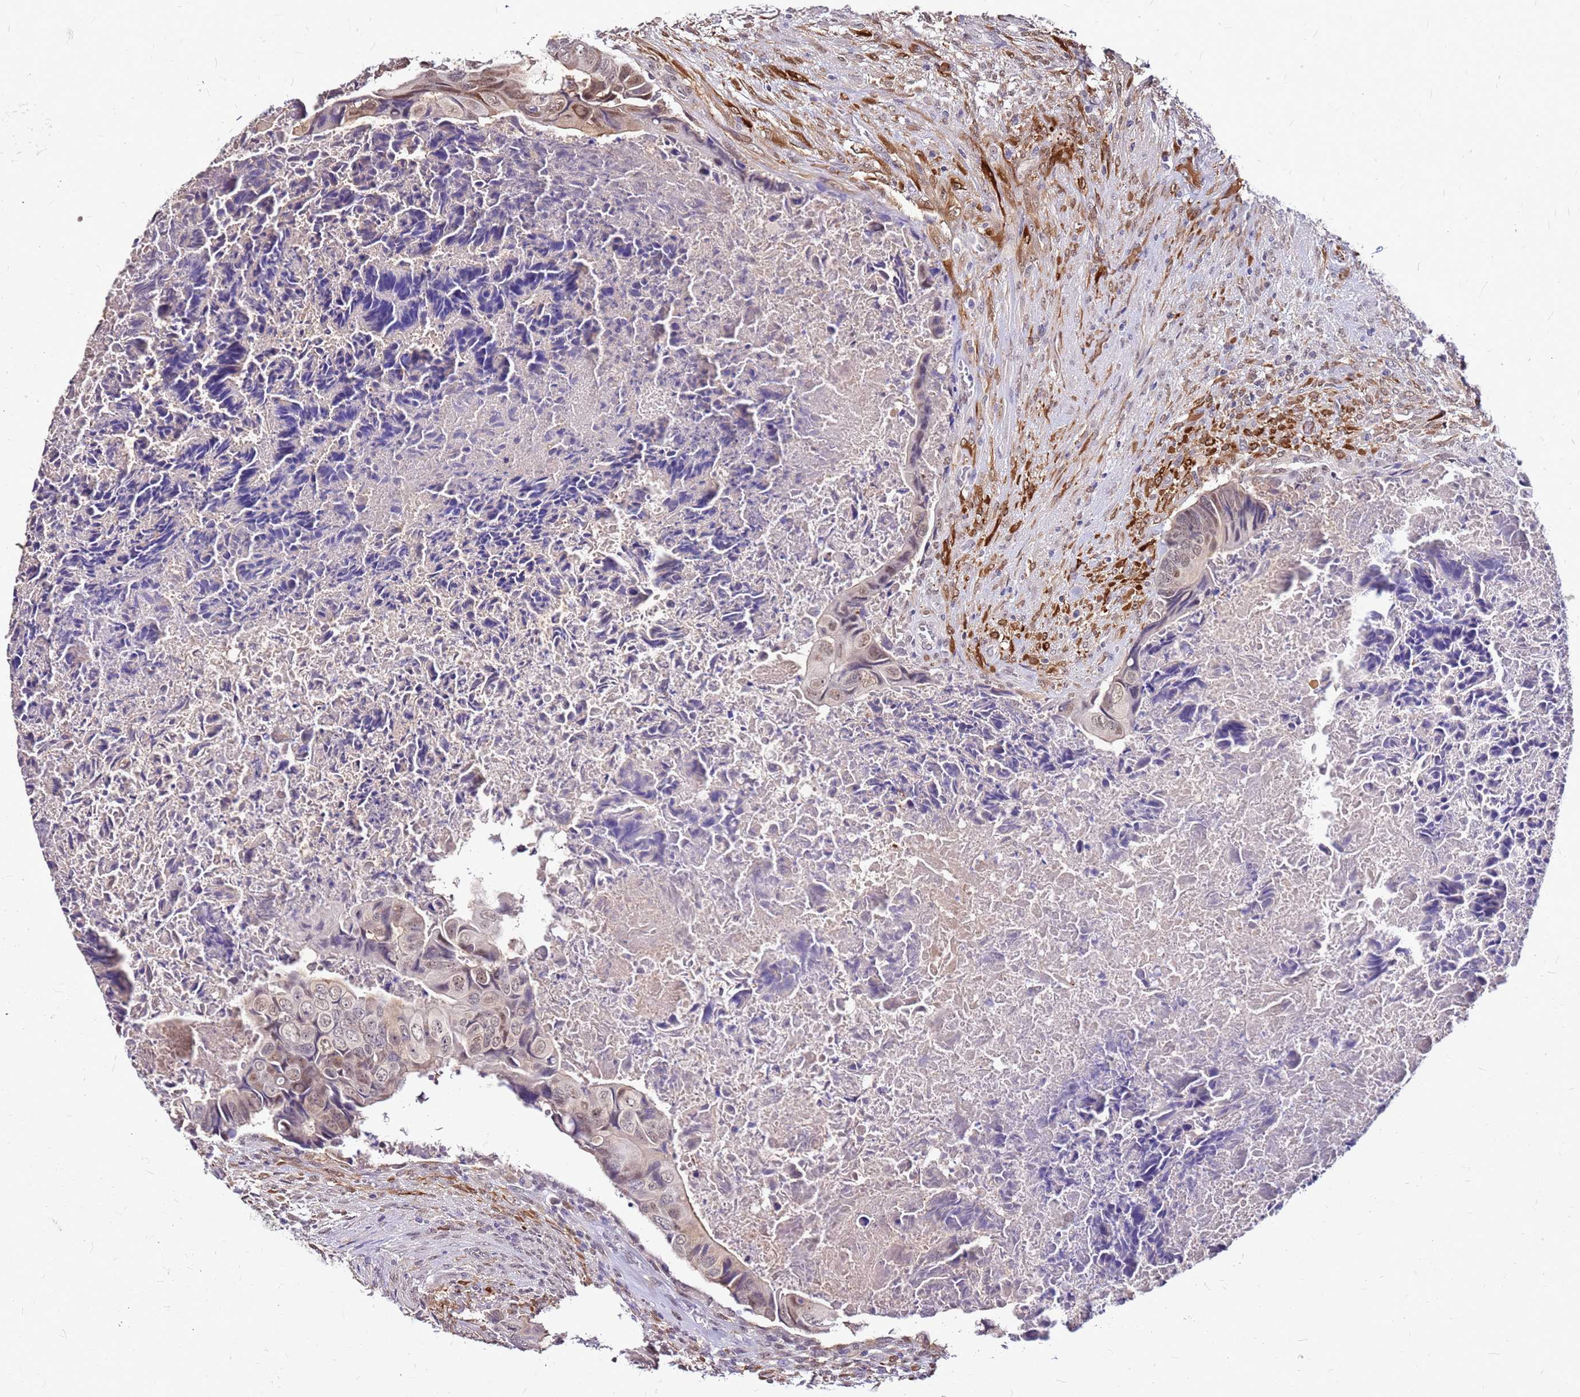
{"staining": {"intensity": "weak", "quantity": "25%-75%", "location": "nuclear"}, "tissue": "colorectal cancer", "cell_type": "Tumor cells", "image_type": "cancer", "snomed": [{"axis": "morphology", "description": "Adenocarcinoma, NOS"}, {"axis": "topography", "description": "Rectum"}], "caption": "The immunohistochemical stain shows weak nuclear positivity in tumor cells of adenocarcinoma (colorectal) tissue. (DAB IHC with brightfield microscopy, high magnification).", "gene": "ALDH1A3", "patient": {"sex": "female", "age": 78}}